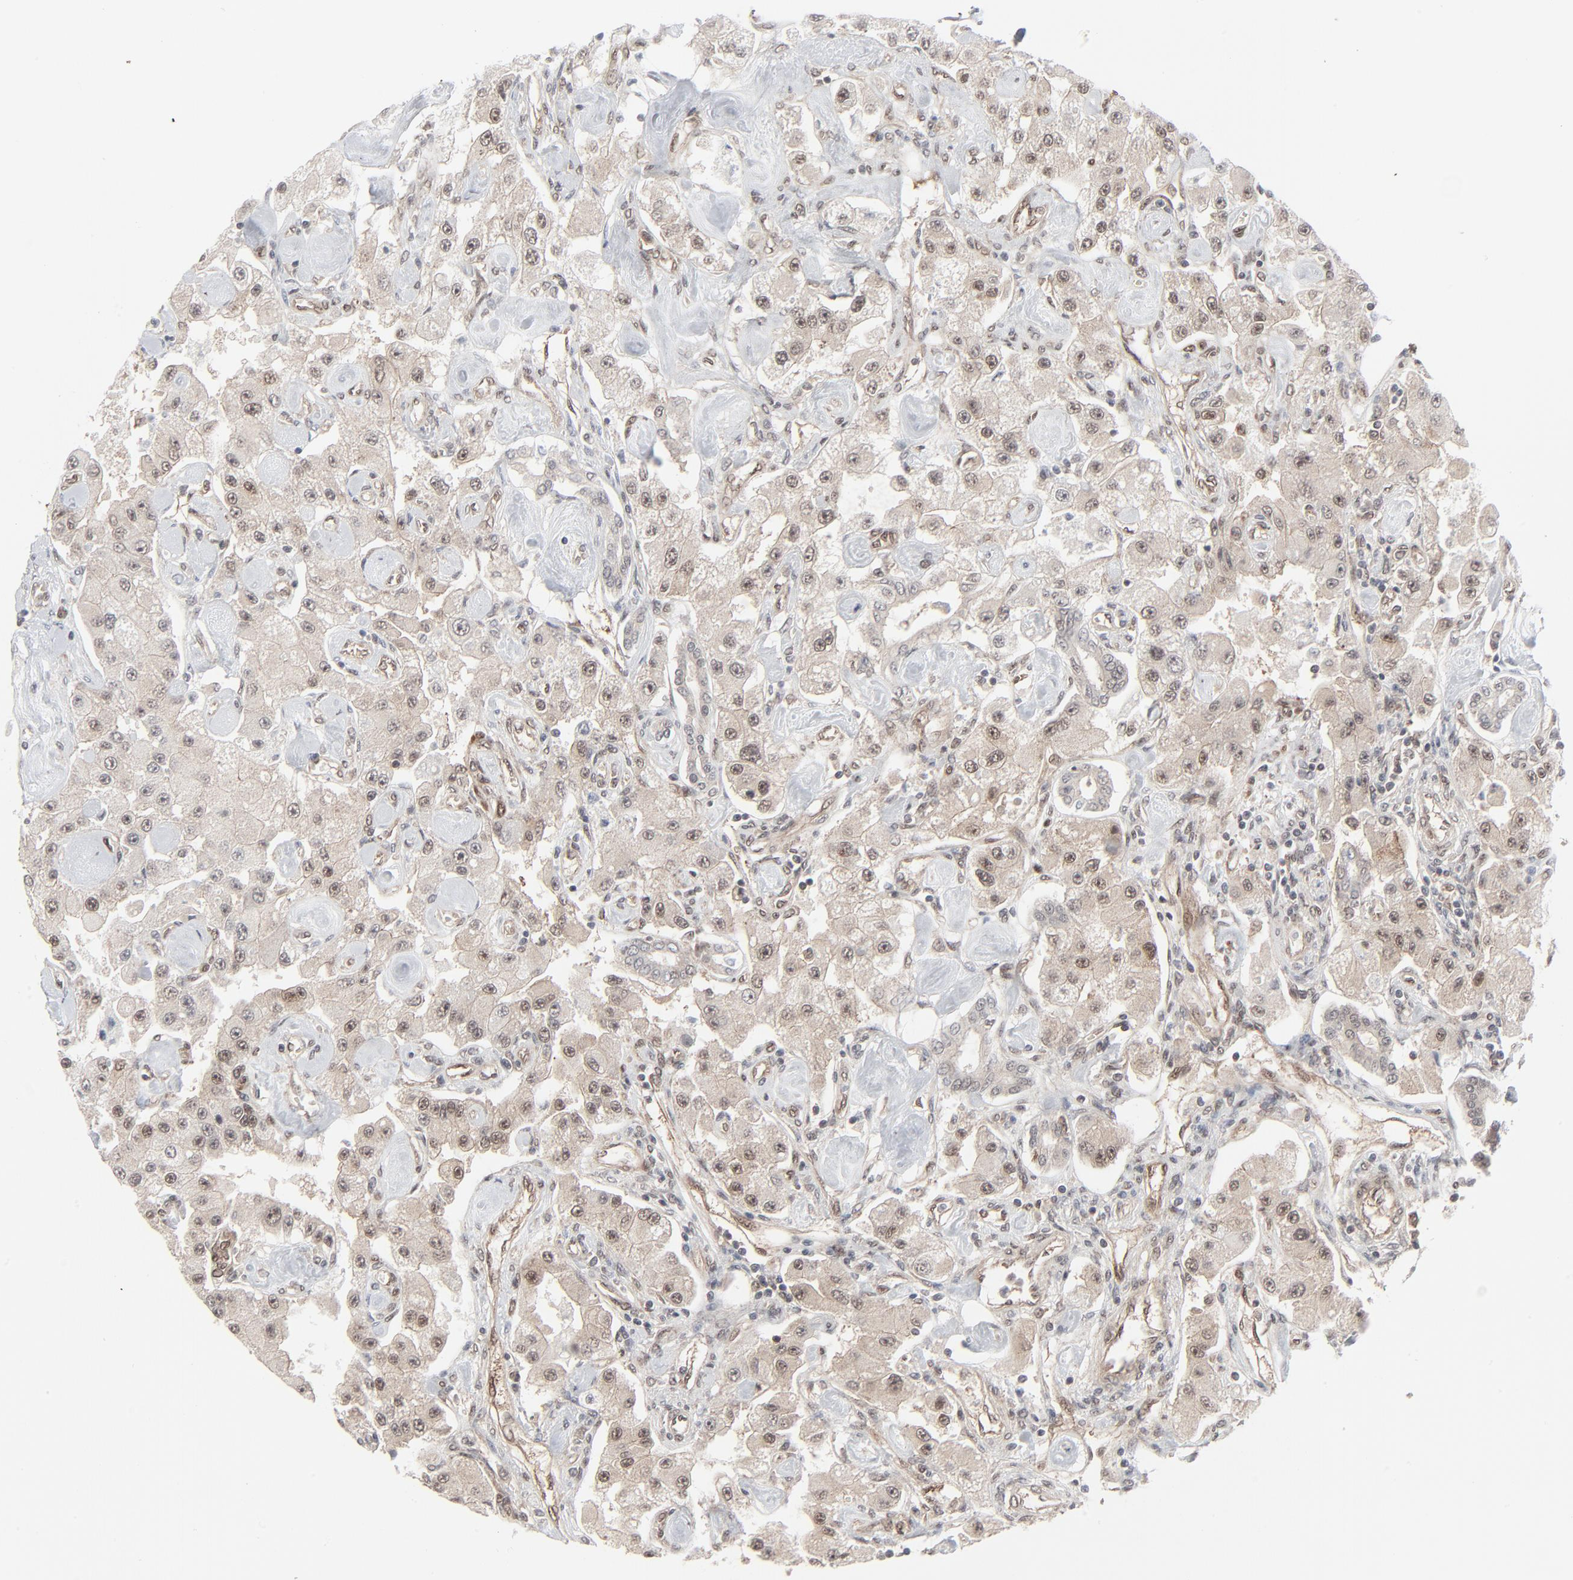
{"staining": {"intensity": "weak", "quantity": "25%-75%", "location": "cytoplasmic/membranous"}, "tissue": "carcinoid", "cell_type": "Tumor cells", "image_type": "cancer", "snomed": [{"axis": "morphology", "description": "Carcinoid, malignant, NOS"}, {"axis": "topography", "description": "Pancreas"}], "caption": "A brown stain highlights weak cytoplasmic/membranous positivity of a protein in human carcinoid tumor cells.", "gene": "AKT1", "patient": {"sex": "male", "age": 41}}